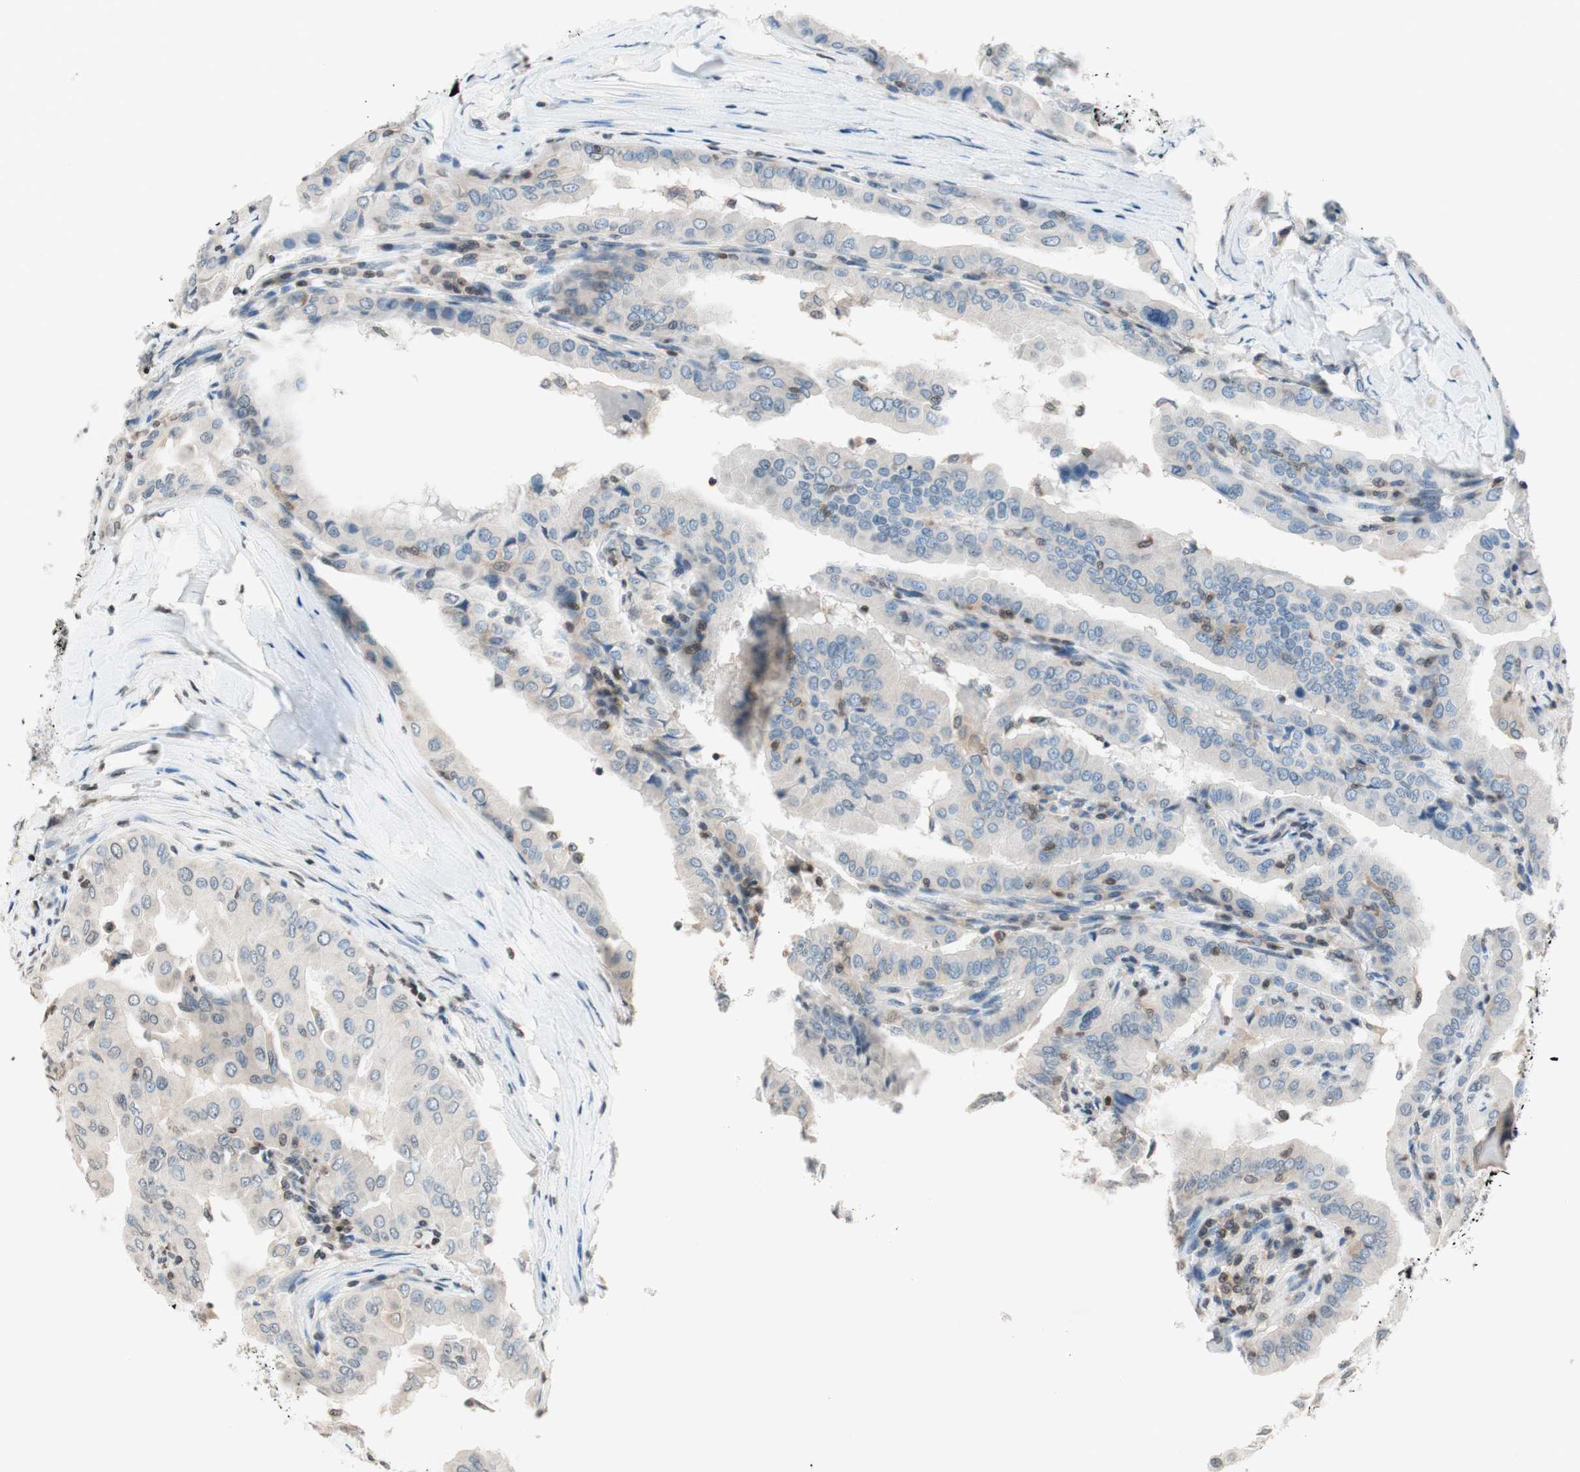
{"staining": {"intensity": "negative", "quantity": "none", "location": "none"}, "tissue": "thyroid cancer", "cell_type": "Tumor cells", "image_type": "cancer", "snomed": [{"axis": "morphology", "description": "Papillary adenocarcinoma, NOS"}, {"axis": "topography", "description": "Thyroid gland"}], "caption": "Image shows no protein positivity in tumor cells of papillary adenocarcinoma (thyroid) tissue.", "gene": "WIPF1", "patient": {"sex": "male", "age": 33}}